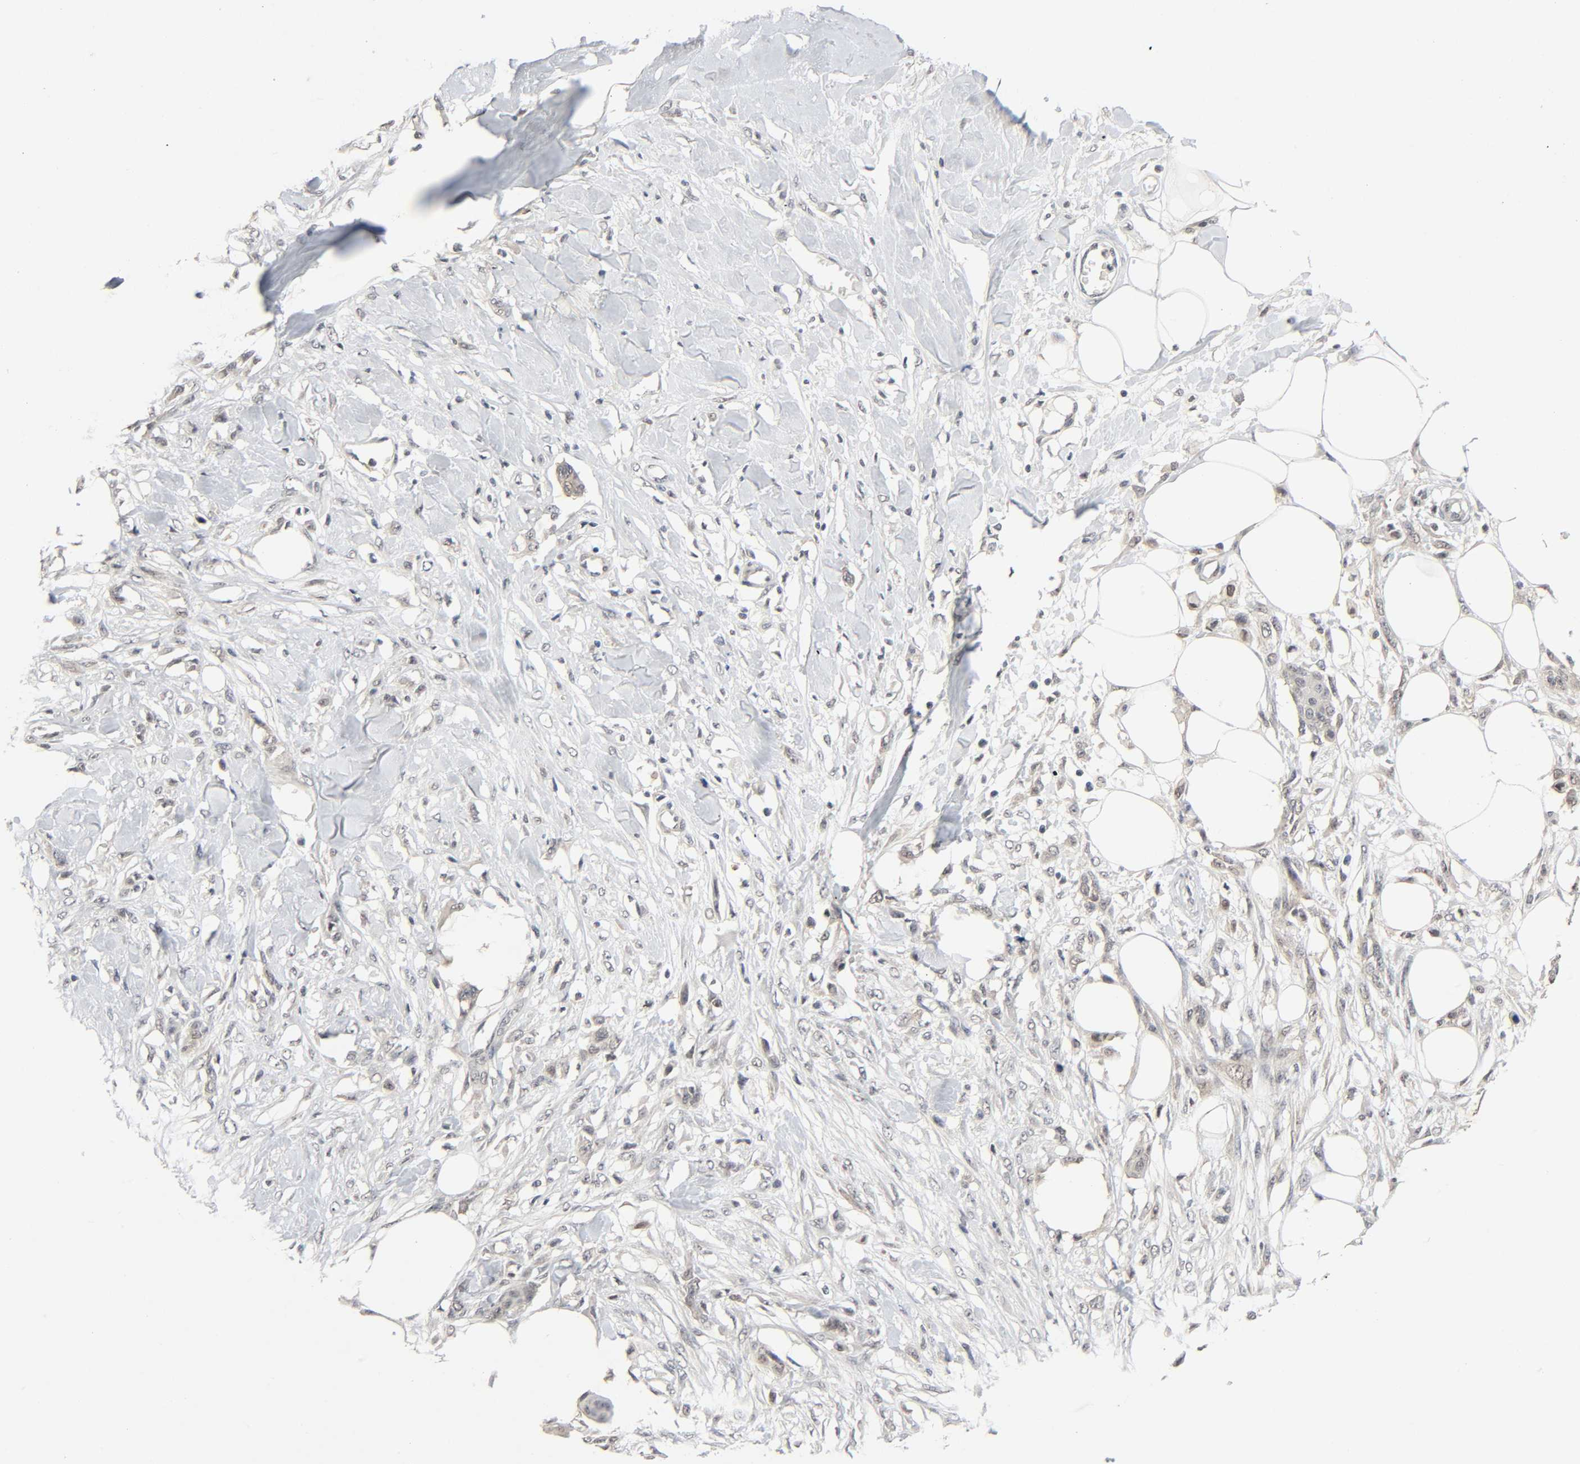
{"staining": {"intensity": "weak", "quantity": "<25%", "location": "cytoplasmic/membranous"}, "tissue": "skin cancer", "cell_type": "Tumor cells", "image_type": "cancer", "snomed": [{"axis": "morphology", "description": "Normal tissue, NOS"}, {"axis": "morphology", "description": "Squamous cell carcinoma, NOS"}, {"axis": "topography", "description": "Skin"}], "caption": "Immunohistochemistry photomicrograph of neoplastic tissue: skin squamous cell carcinoma stained with DAB reveals no significant protein staining in tumor cells.", "gene": "MAPKAPK5", "patient": {"sex": "female", "age": 59}}